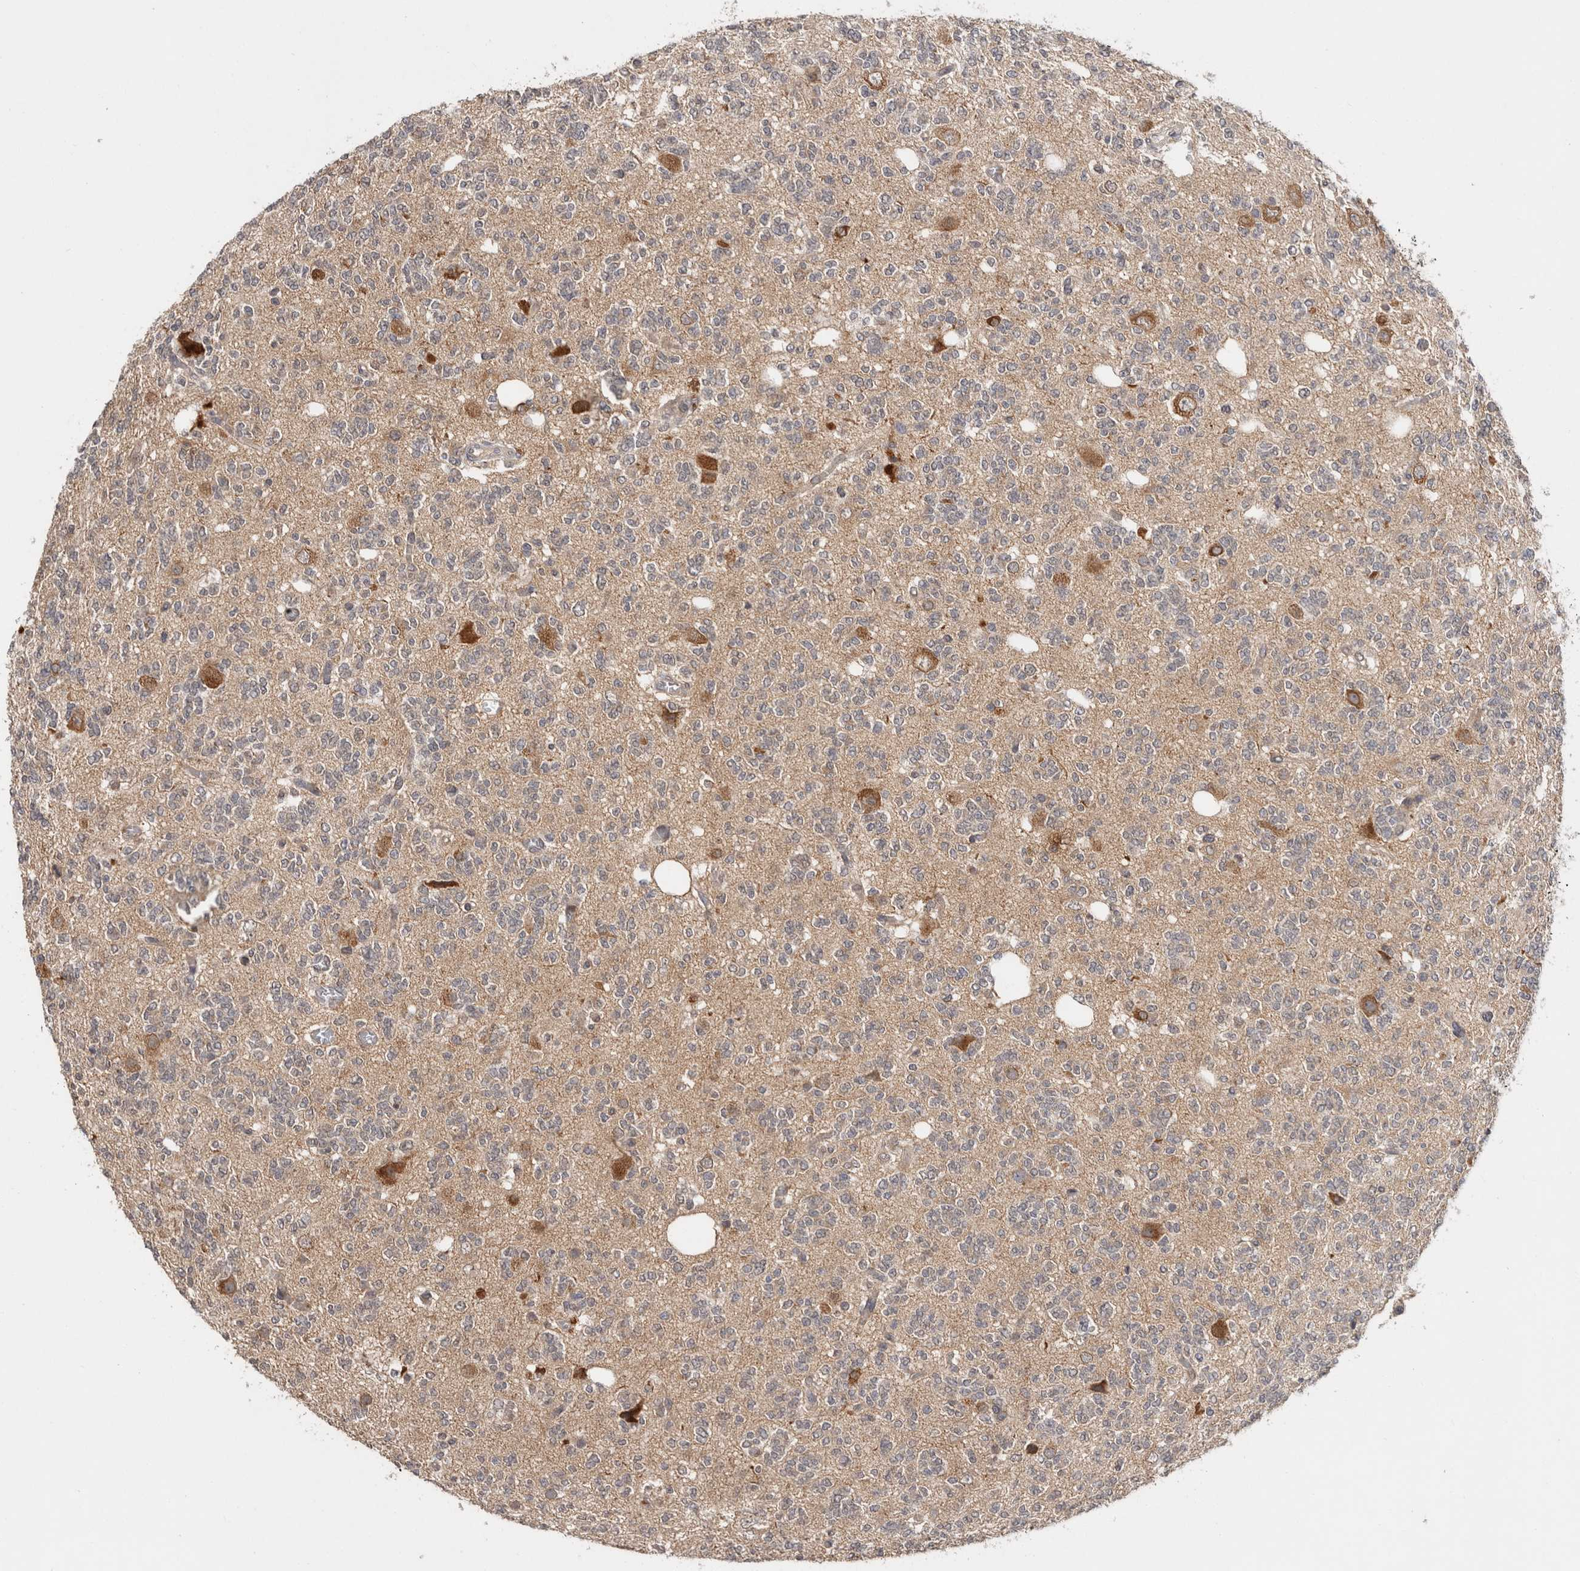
{"staining": {"intensity": "negative", "quantity": "none", "location": "none"}, "tissue": "glioma", "cell_type": "Tumor cells", "image_type": "cancer", "snomed": [{"axis": "morphology", "description": "Glioma, malignant, Low grade"}, {"axis": "topography", "description": "Brain"}], "caption": "Immunohistochemical staining of human glioma demonstrates no significant staining in tumor cells.", "gene": "HMOX2", "patient": {"sex": "male", "age": 38}}